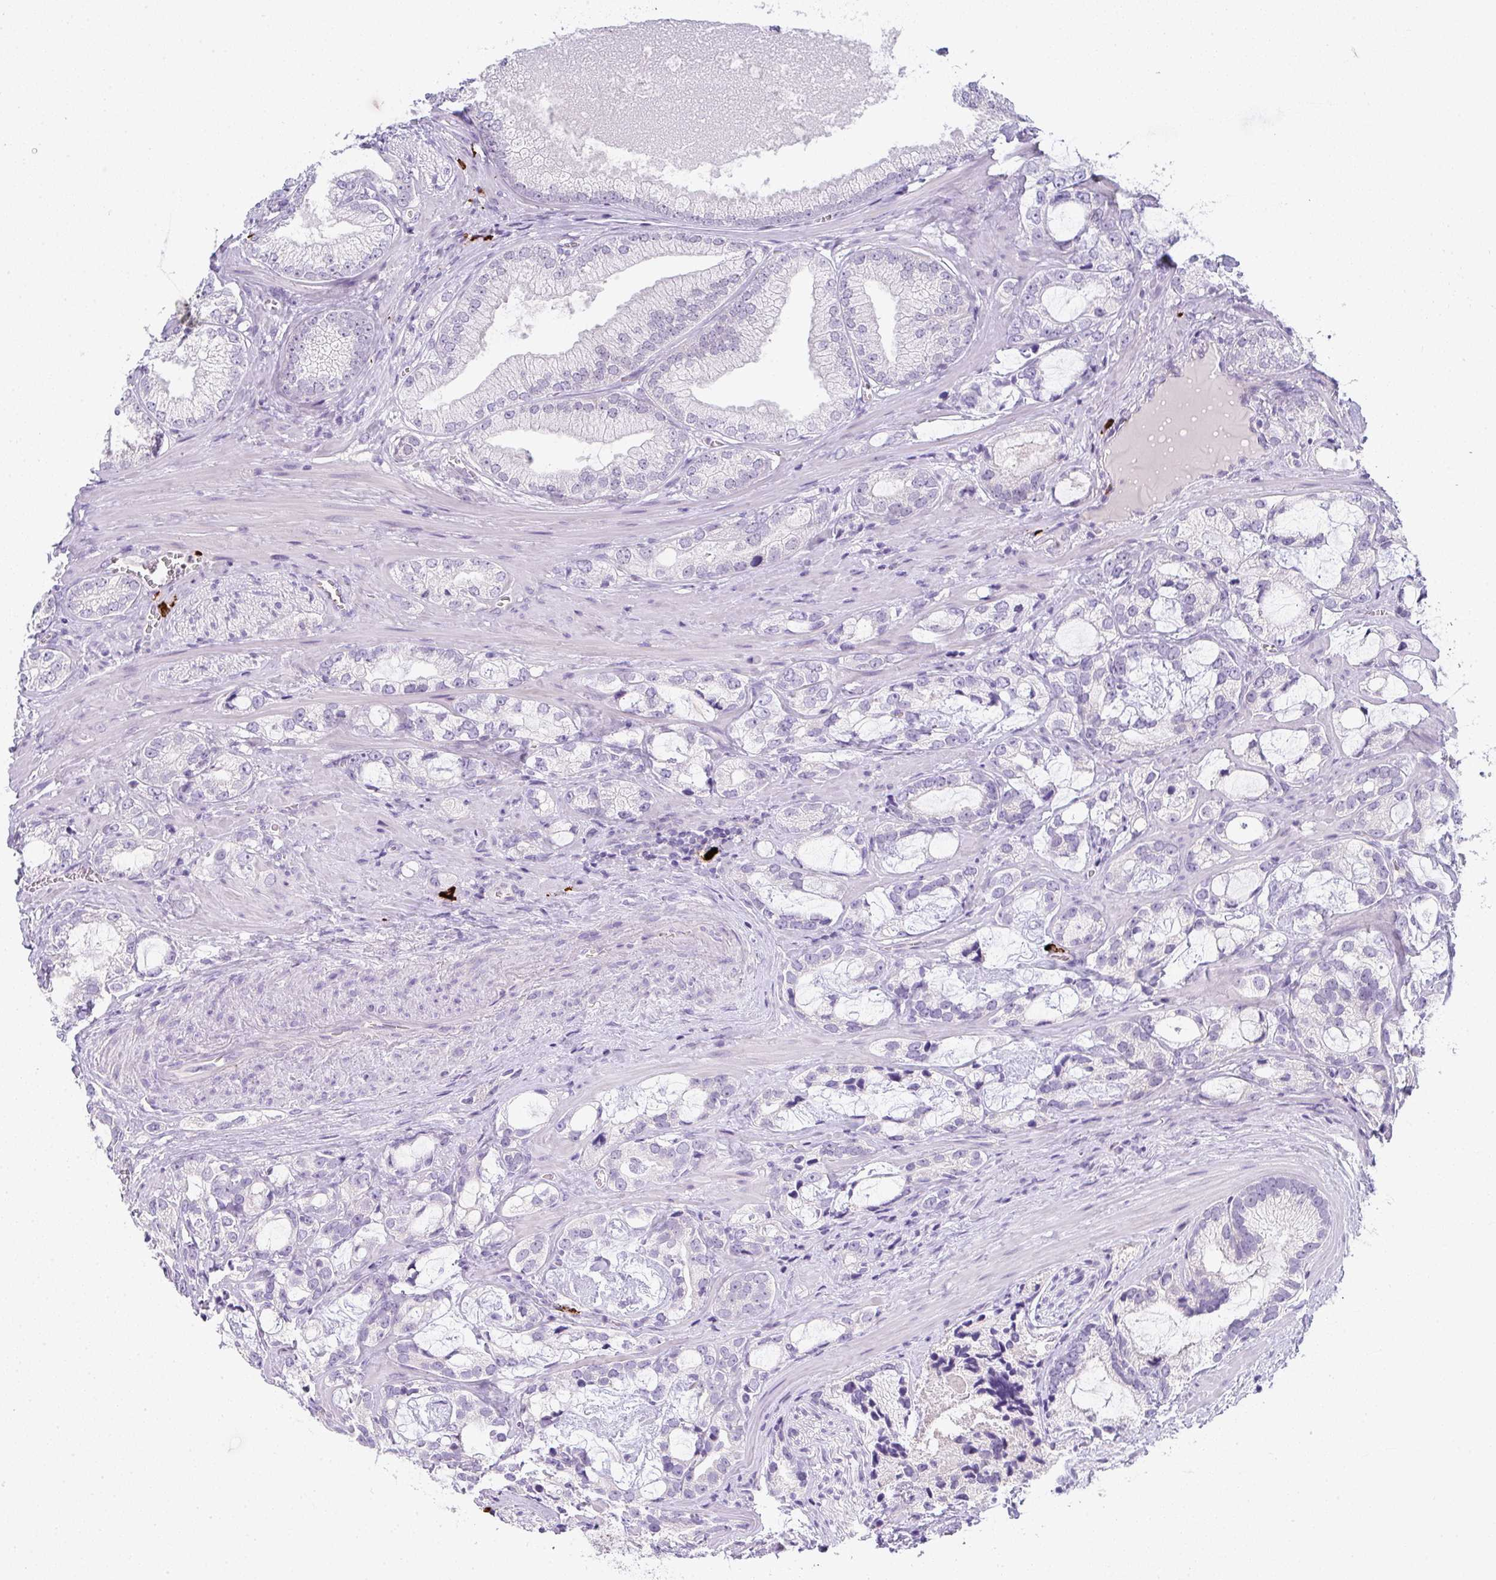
{"staining": {"intensity": "negative", "quantity": "none", "location": "none"}, "tissue": "prostate cancer", "cell_type": "Tumor cells", "image_type": "cancer", "snomed": [{"axis": "morphology", "description": "Adenocarcinoma, Medium grade"}, {"axis": "topography", "description": "Prostate"}], "caption": "An immunohistochemistry histopathology image of prostate cancer (medium-grade adenocarcinoma) is shown. There is no staining in tumor cells of prostate cancer (medium-grade adenocarcinoma).", "gene": "CACNA1S", "patient": {"sex": "male", "age": 57}}